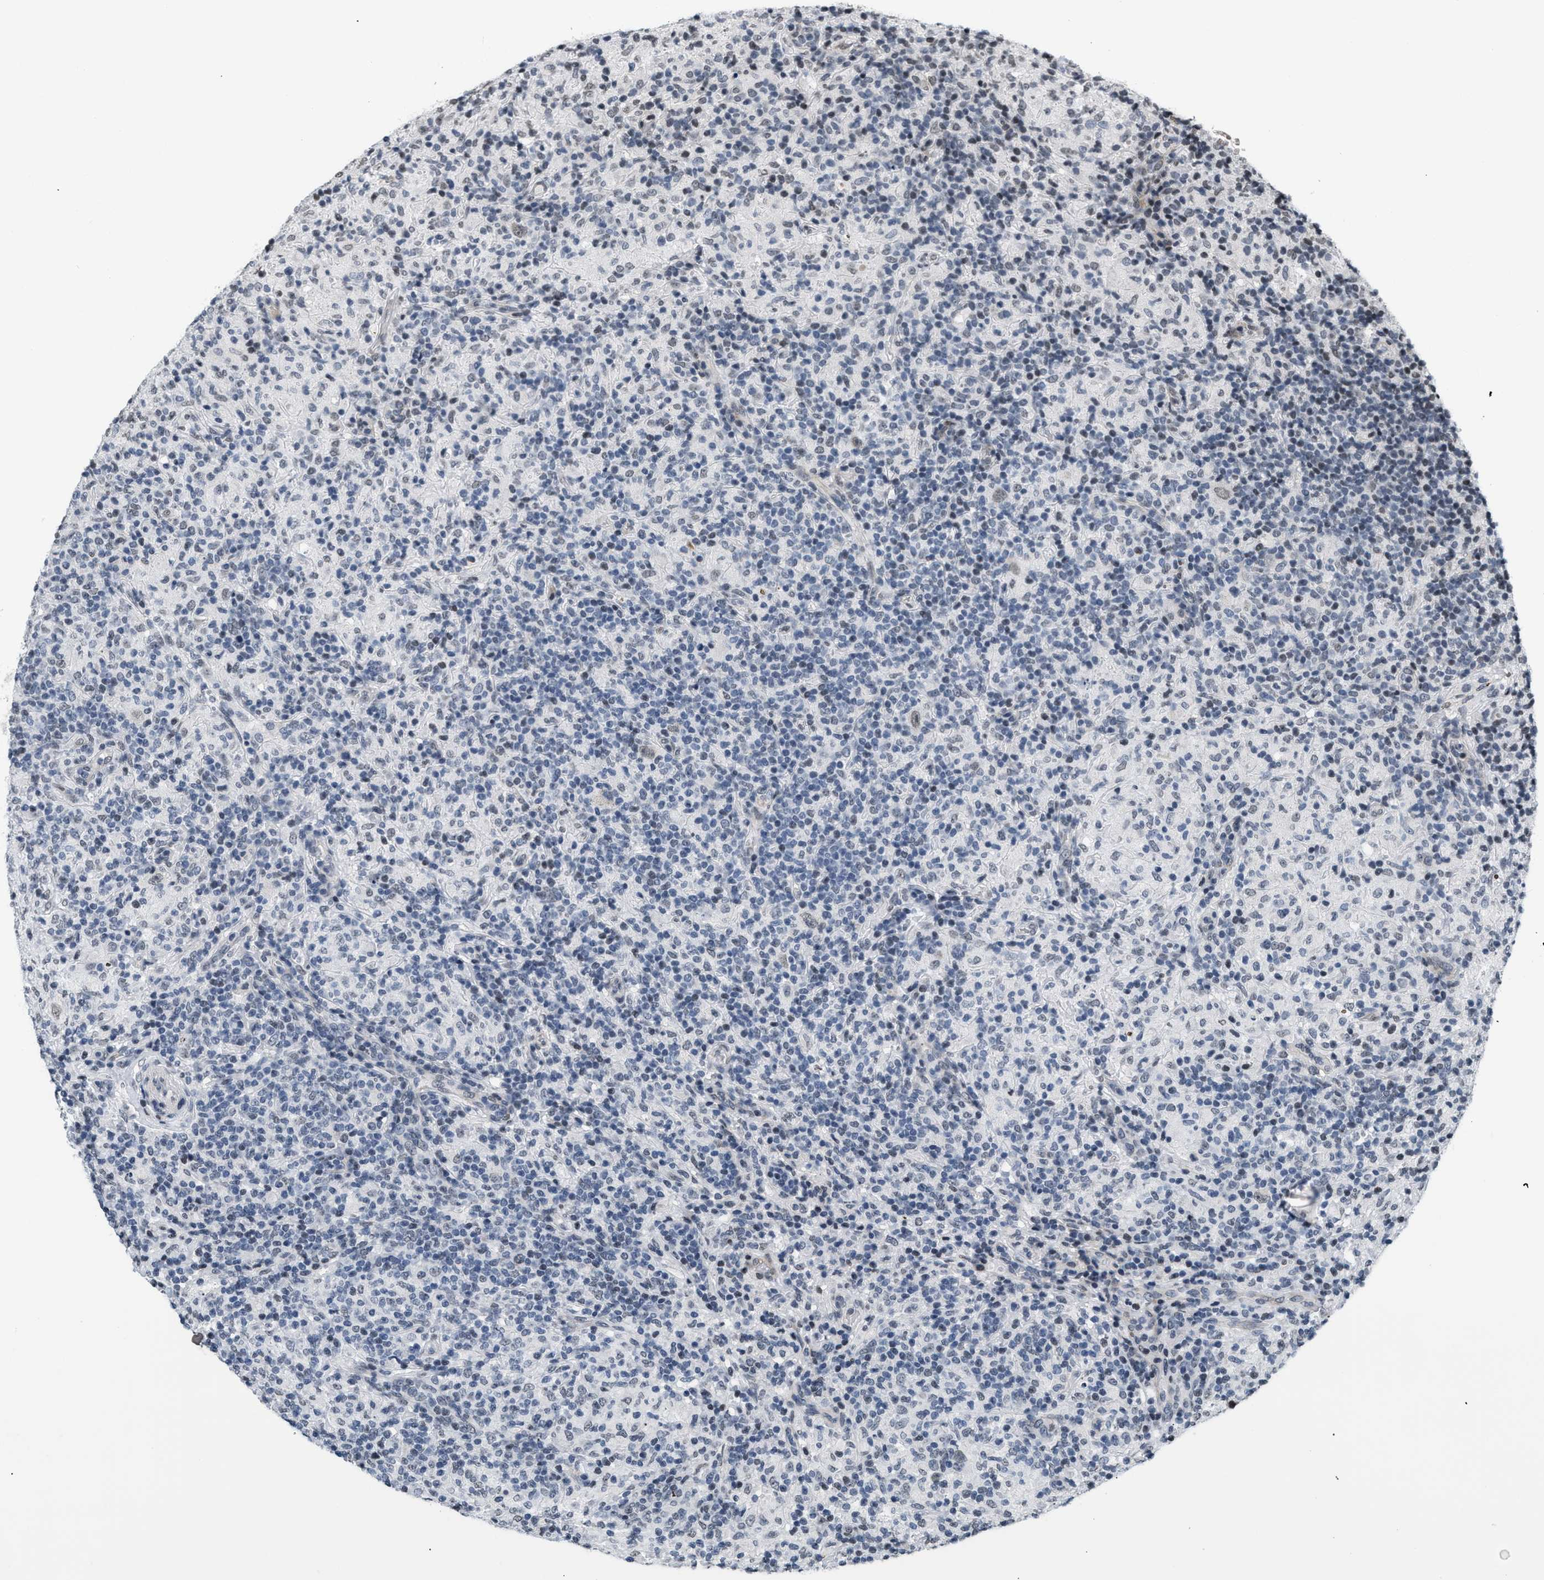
{"staining": {"intensity": "weak", "quantity": ">75%", "location": "nuclear"}, "tissue": "lymphoma", "cell_type": "Tumor cells", "image_type": "cancer", "snomed": [{"axis": "morphology", "description": "Hodgkin's disease, NOS"}, {"axis": "topography", "description": "Lymph node"}], "caption": "IHC of human Hodgkin's disease demonstrates low levels of weak nuclear staining in approximately >75% of tumor cells.", "gene": "RAF1", "patient": {"sex": "male", "age": 70}}